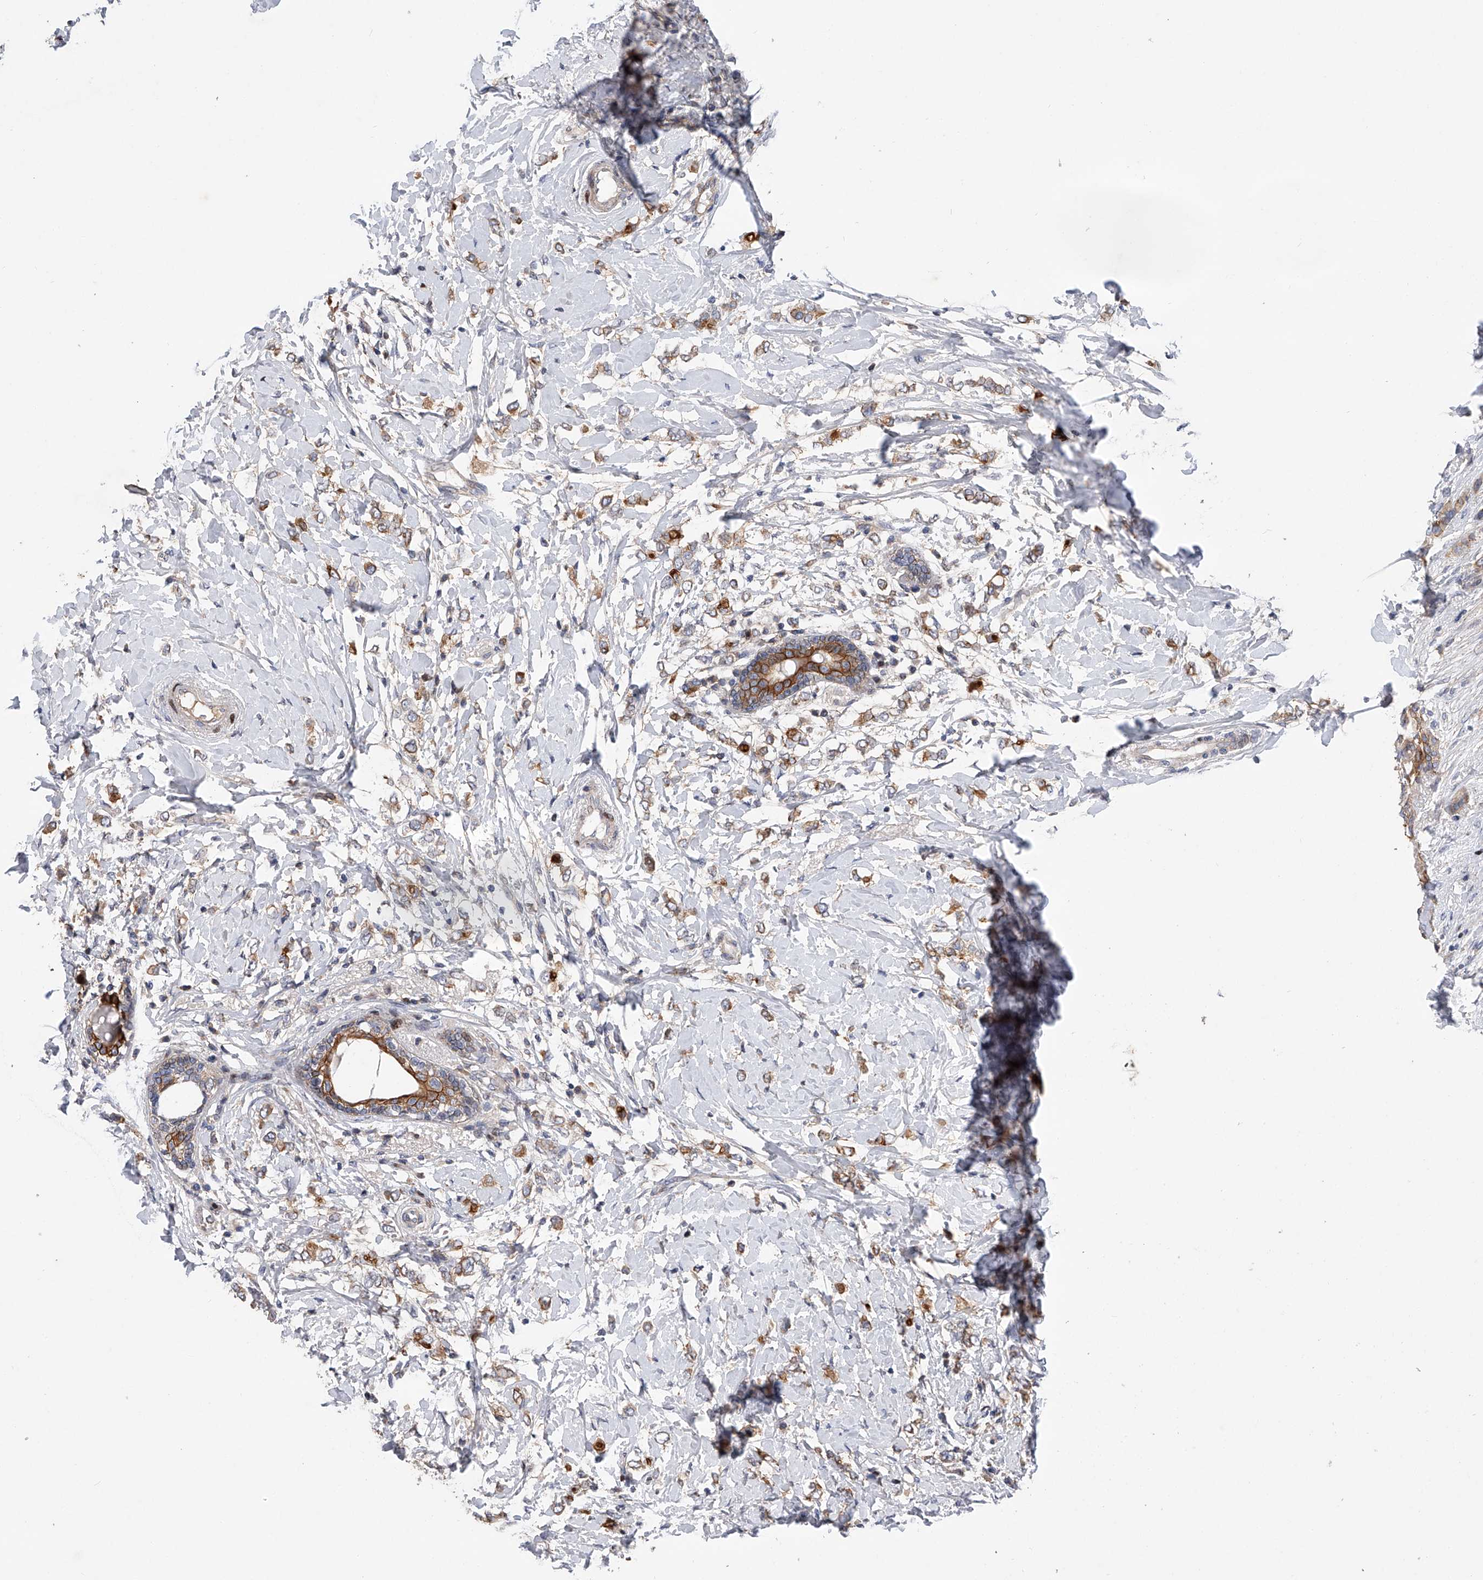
{"staining": {"intensity": "strong", "quantity": "25%-75%", "location": "cytoplasmic/membranous"}, "tissue": "breast cancer", "cell_type": "Tumor cells", "image_type": "cancer", "snomed": [{"axis": "morphology", "description": "Normal tissue, NOS"}, {"axis": "morphology", "description": "Lobular carcinoma"}, {"axis": "topography", "description": "Breast"}], "caption": "Breast lobular carcinoma was stained to show a protein in brown. There is high levels of strong cytoplasmic/membranous staining in about 25%-75% of tumor cells. (DAB IHC with brightfield microscopy, high magnification).", "gene": "CDH12", "patient": {"sex": "female", "age": 47}}